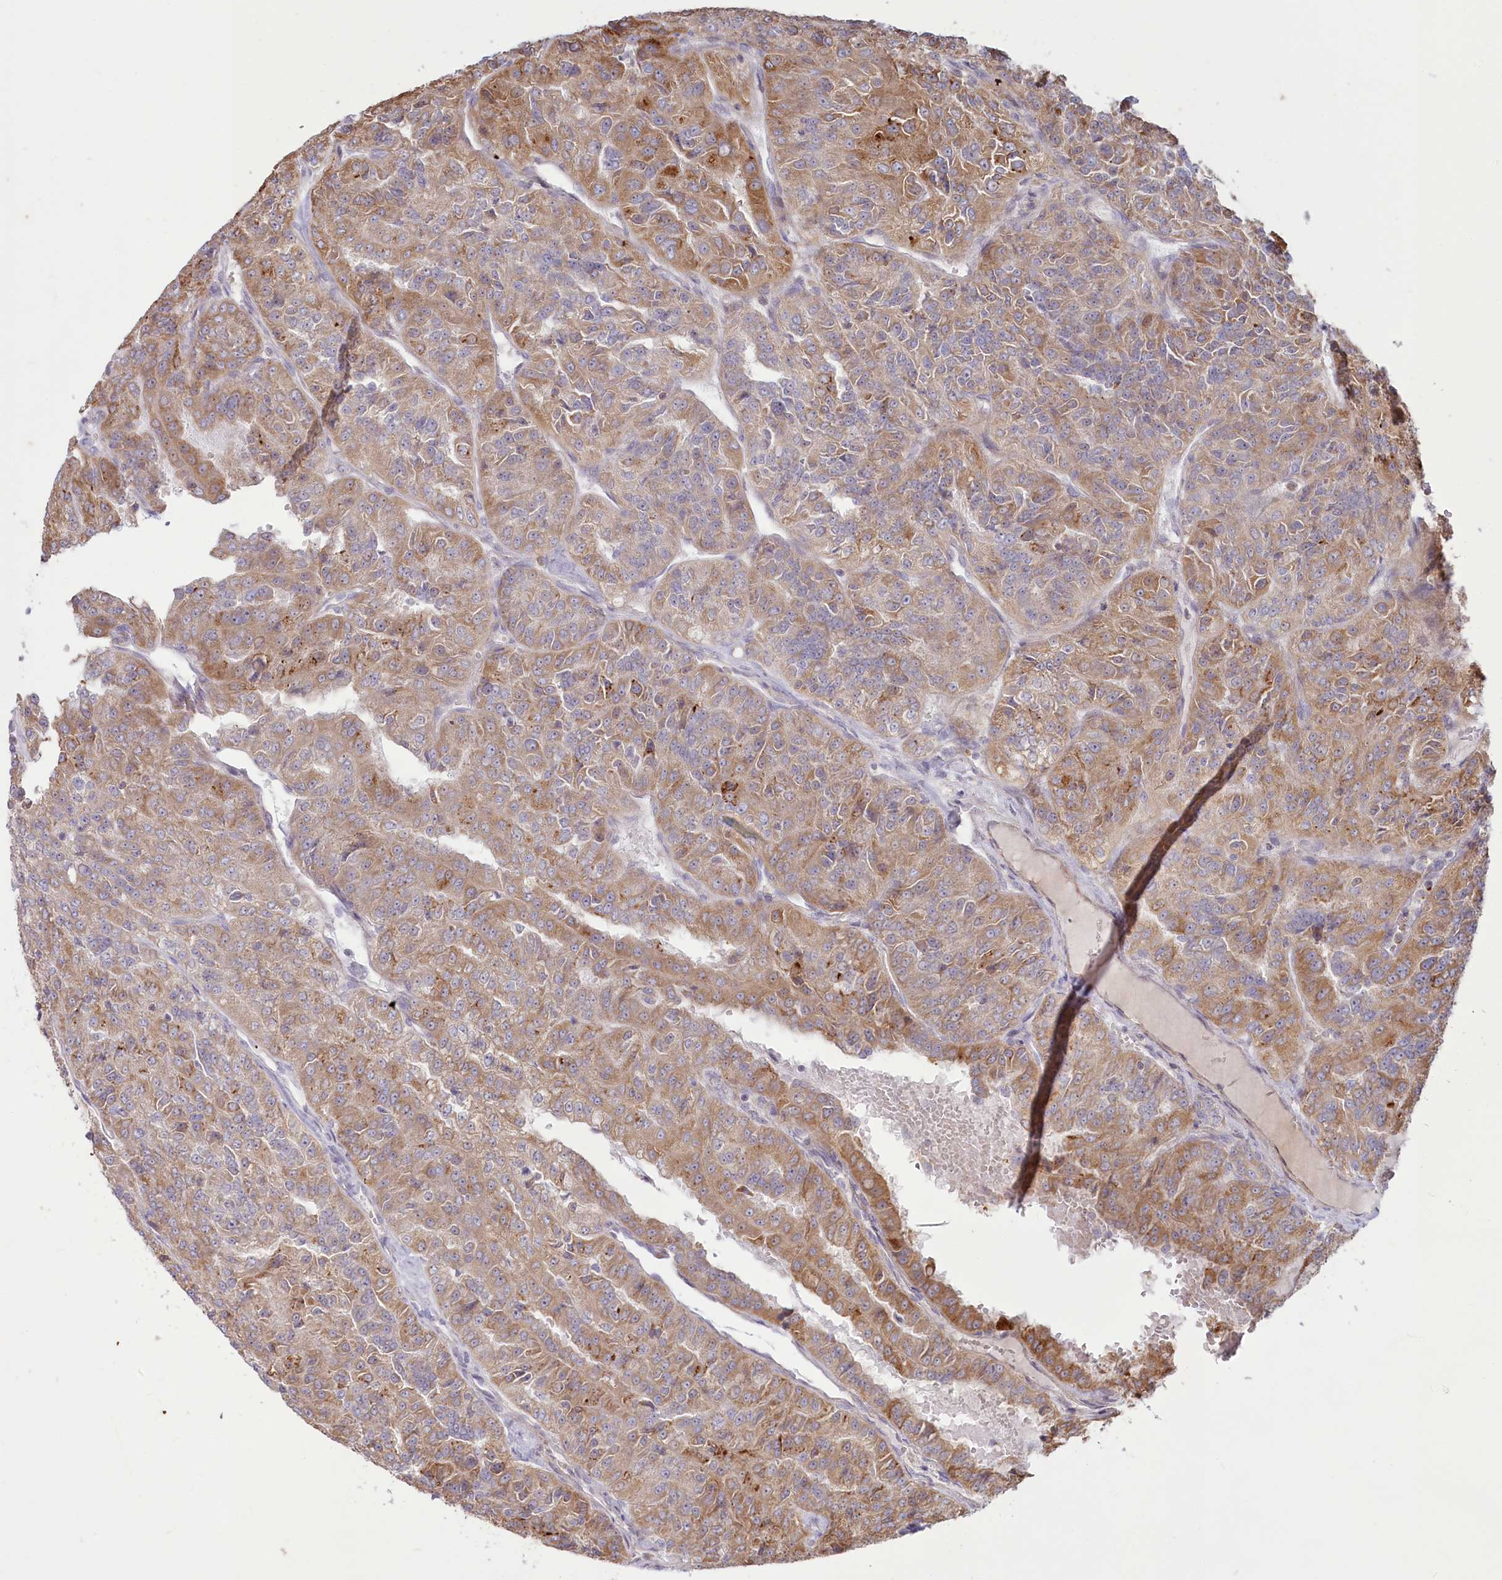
{"staining": {"intensity": "moderate", "quantity": ">75%", "location": "cytoplasmic/membranous"}, "tissue": "renal cancer", "cell_type": "Tumor cells", "image_type": "cancer", "snomed": [{"axis": "morphology", "description": "Adenocarcinoma, NOS"}, {"axis": "topography", "description": "Kidney"}], "caption": "This image demonstrates renal adenocarcinoma stained with IHC to label a protein in brown. The cytoplasmic/membranous of tumor cells show moderate positivity for the protein. Nuclei are counter-stained blue.", "gene": "MTG1", "patient": {"sex": "female", "age": 63}}